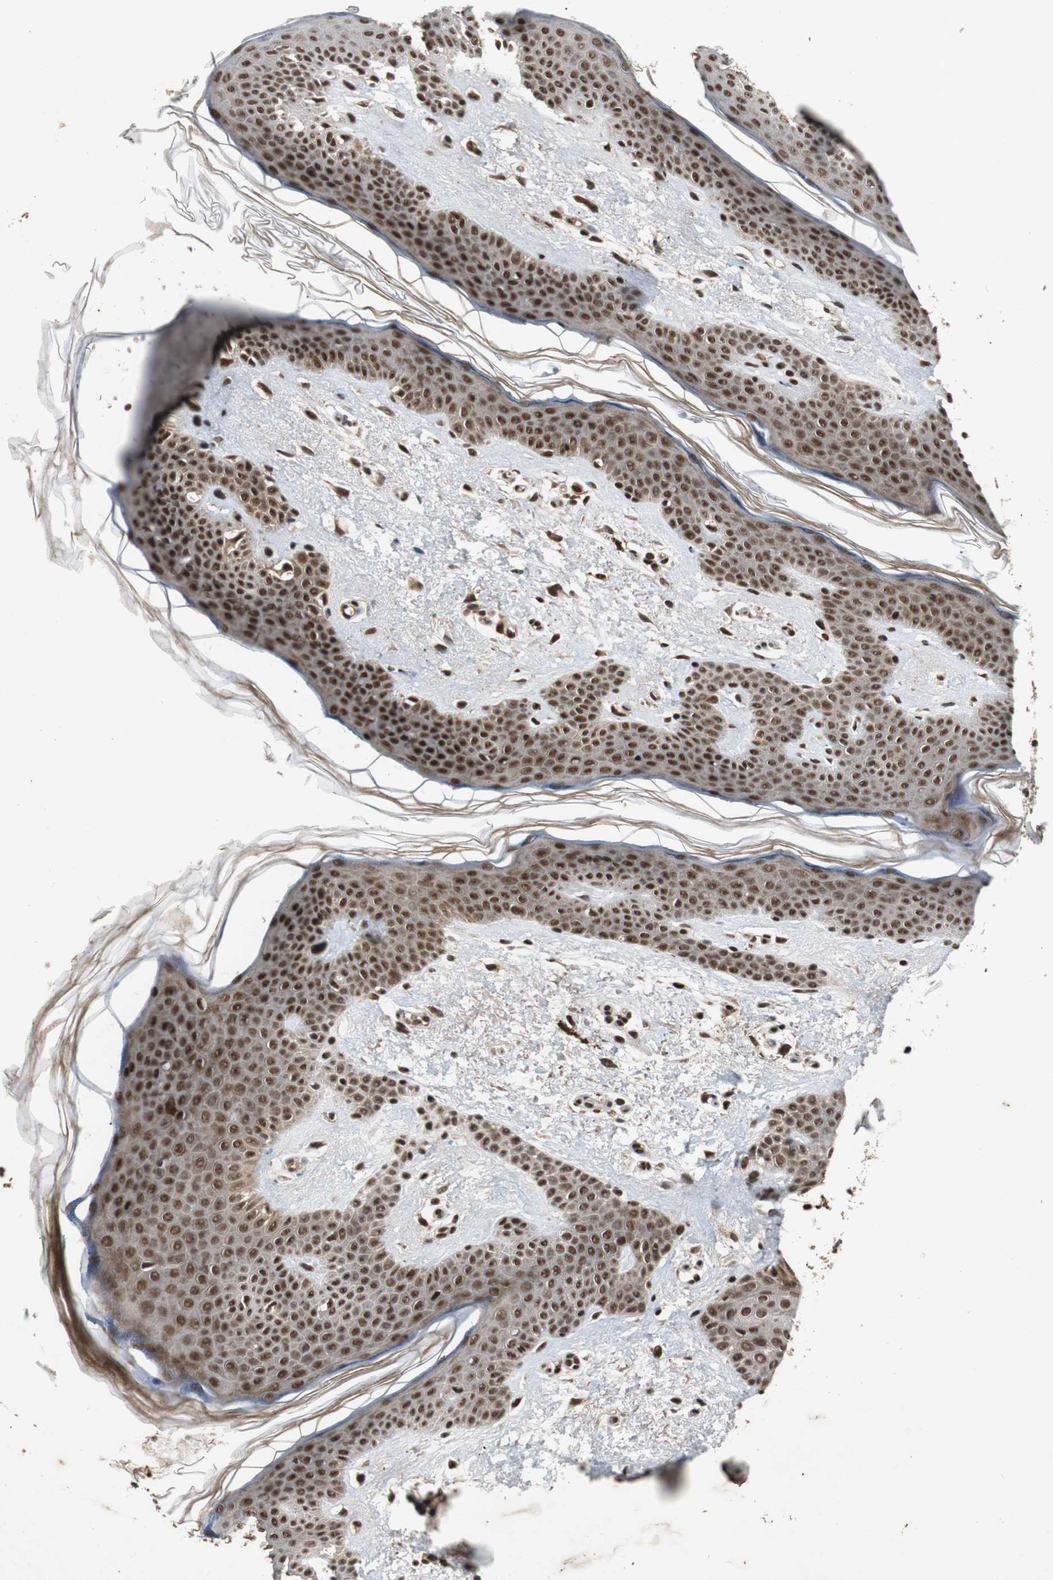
{"staining": {"intensity": "moderate", "quantity": ">75%", "location": "cytoplasmic/membranous,nuclear"}, "tissue": "skin", "cell_type": "Fibroblasts", "image_type": "normal", "snomed": [{"axis": "morphology", "description": "Normal tissue, NOS"}, {"axis": "topography", "description": "Skin"}], "caption": "Immunohistochemical staining of benign skin reveals >75% levels of moderate cytoplasmic/membranous,nuclear protein staining in approximately >75% of fibroblasts.", "gene": "TAF5", "patient": {"sex": "female", "age": 56}}